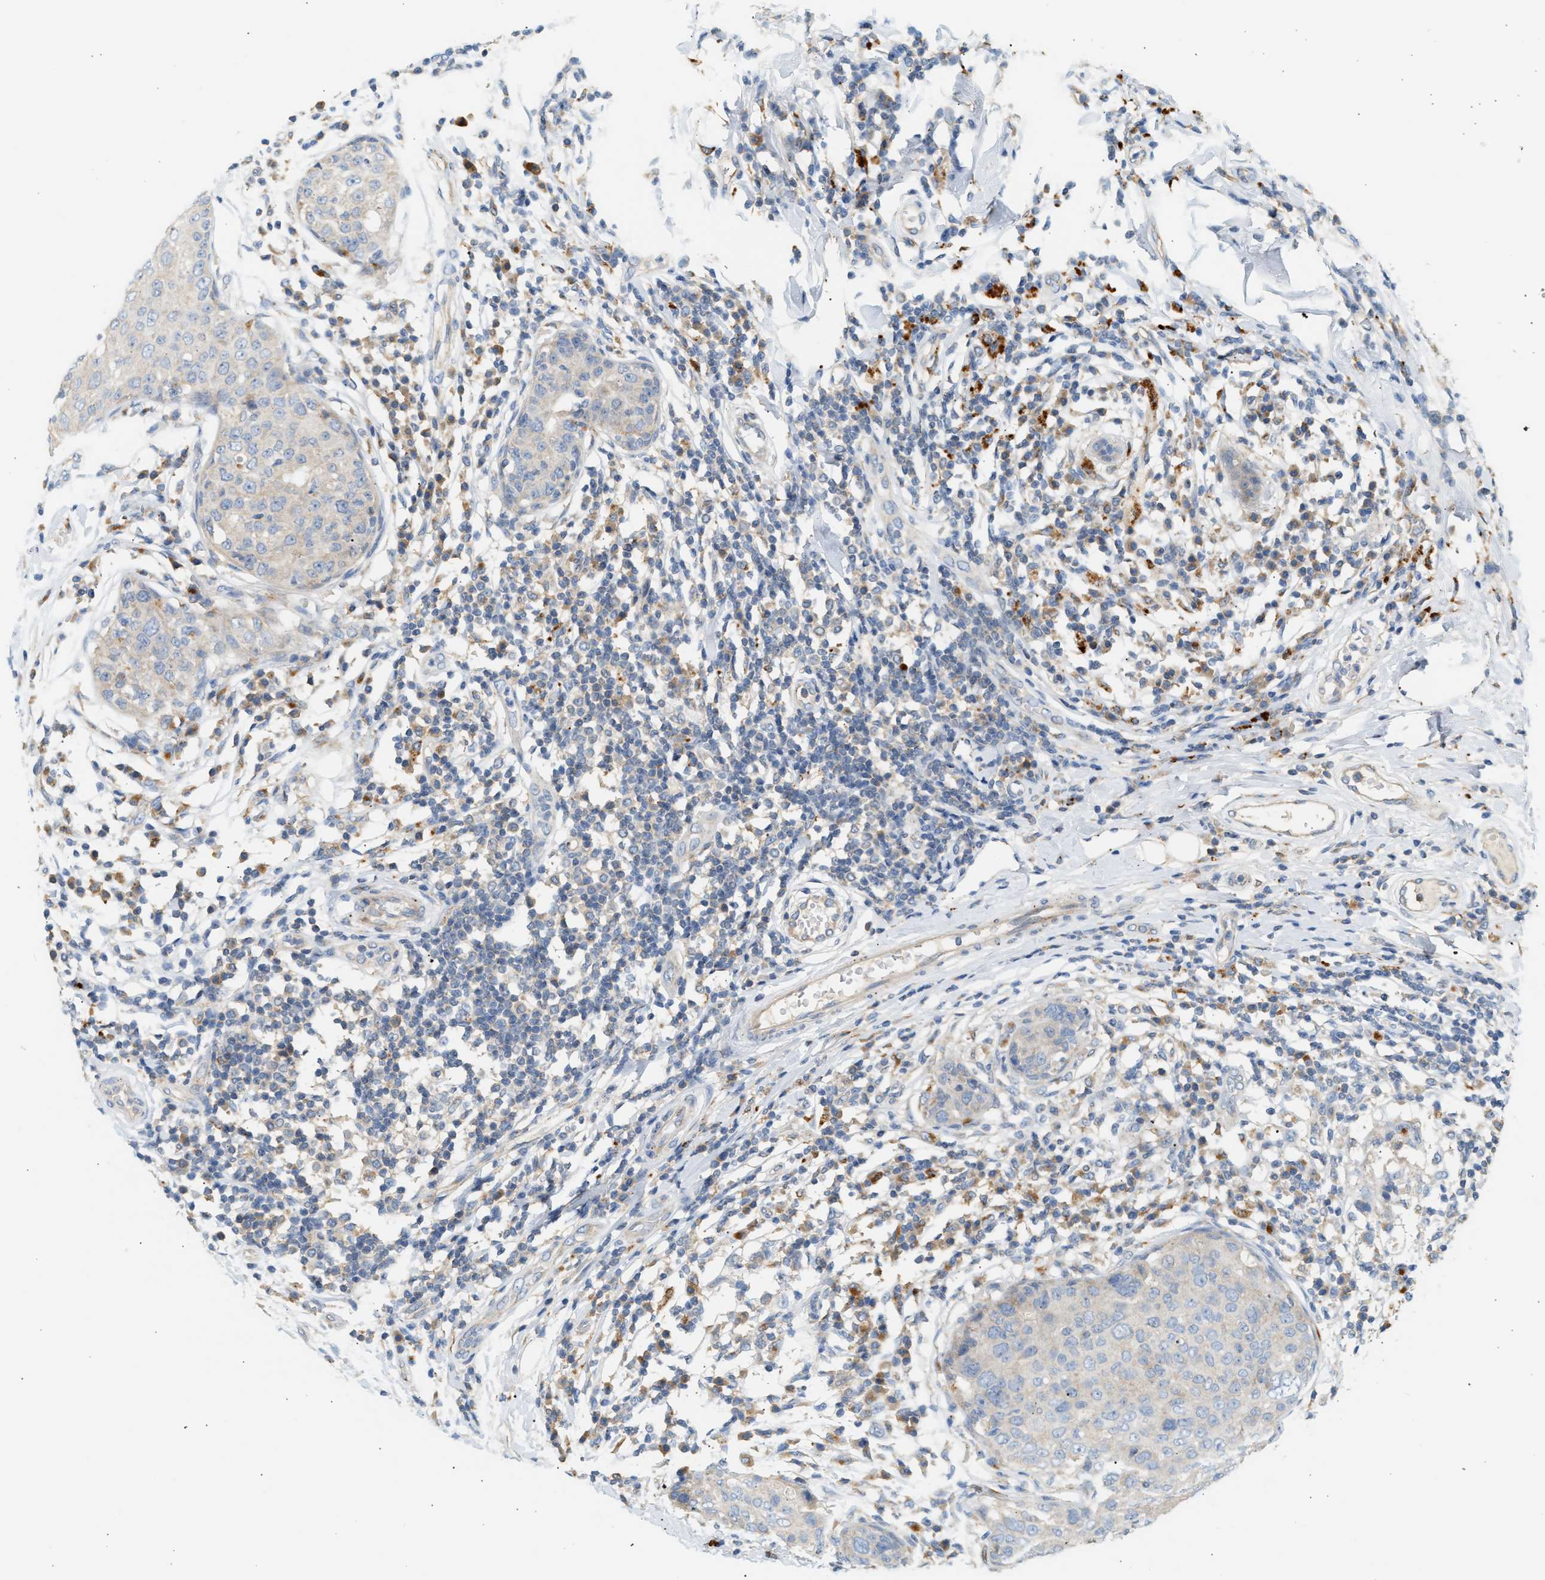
{"staining": {"intensity": "negative", "quantity": "none", "location": "none"}, "tissue": "breast cancer", "cell_type": "Tumor cells", "image_type": "cancer", "snomed": [{"axis": "morphology", "description": "Duct carcinoma"}, {"axis": "topography", "description": "Breast"}], "caption": "This is an immunohistochemistry (IHC) micrograph of breast cancer (infiltrating ductal carcinoma). There is no positivity in tumor cells.", "gene": "ENTHD1", "patient": {"sex": "female", "age": 27}}